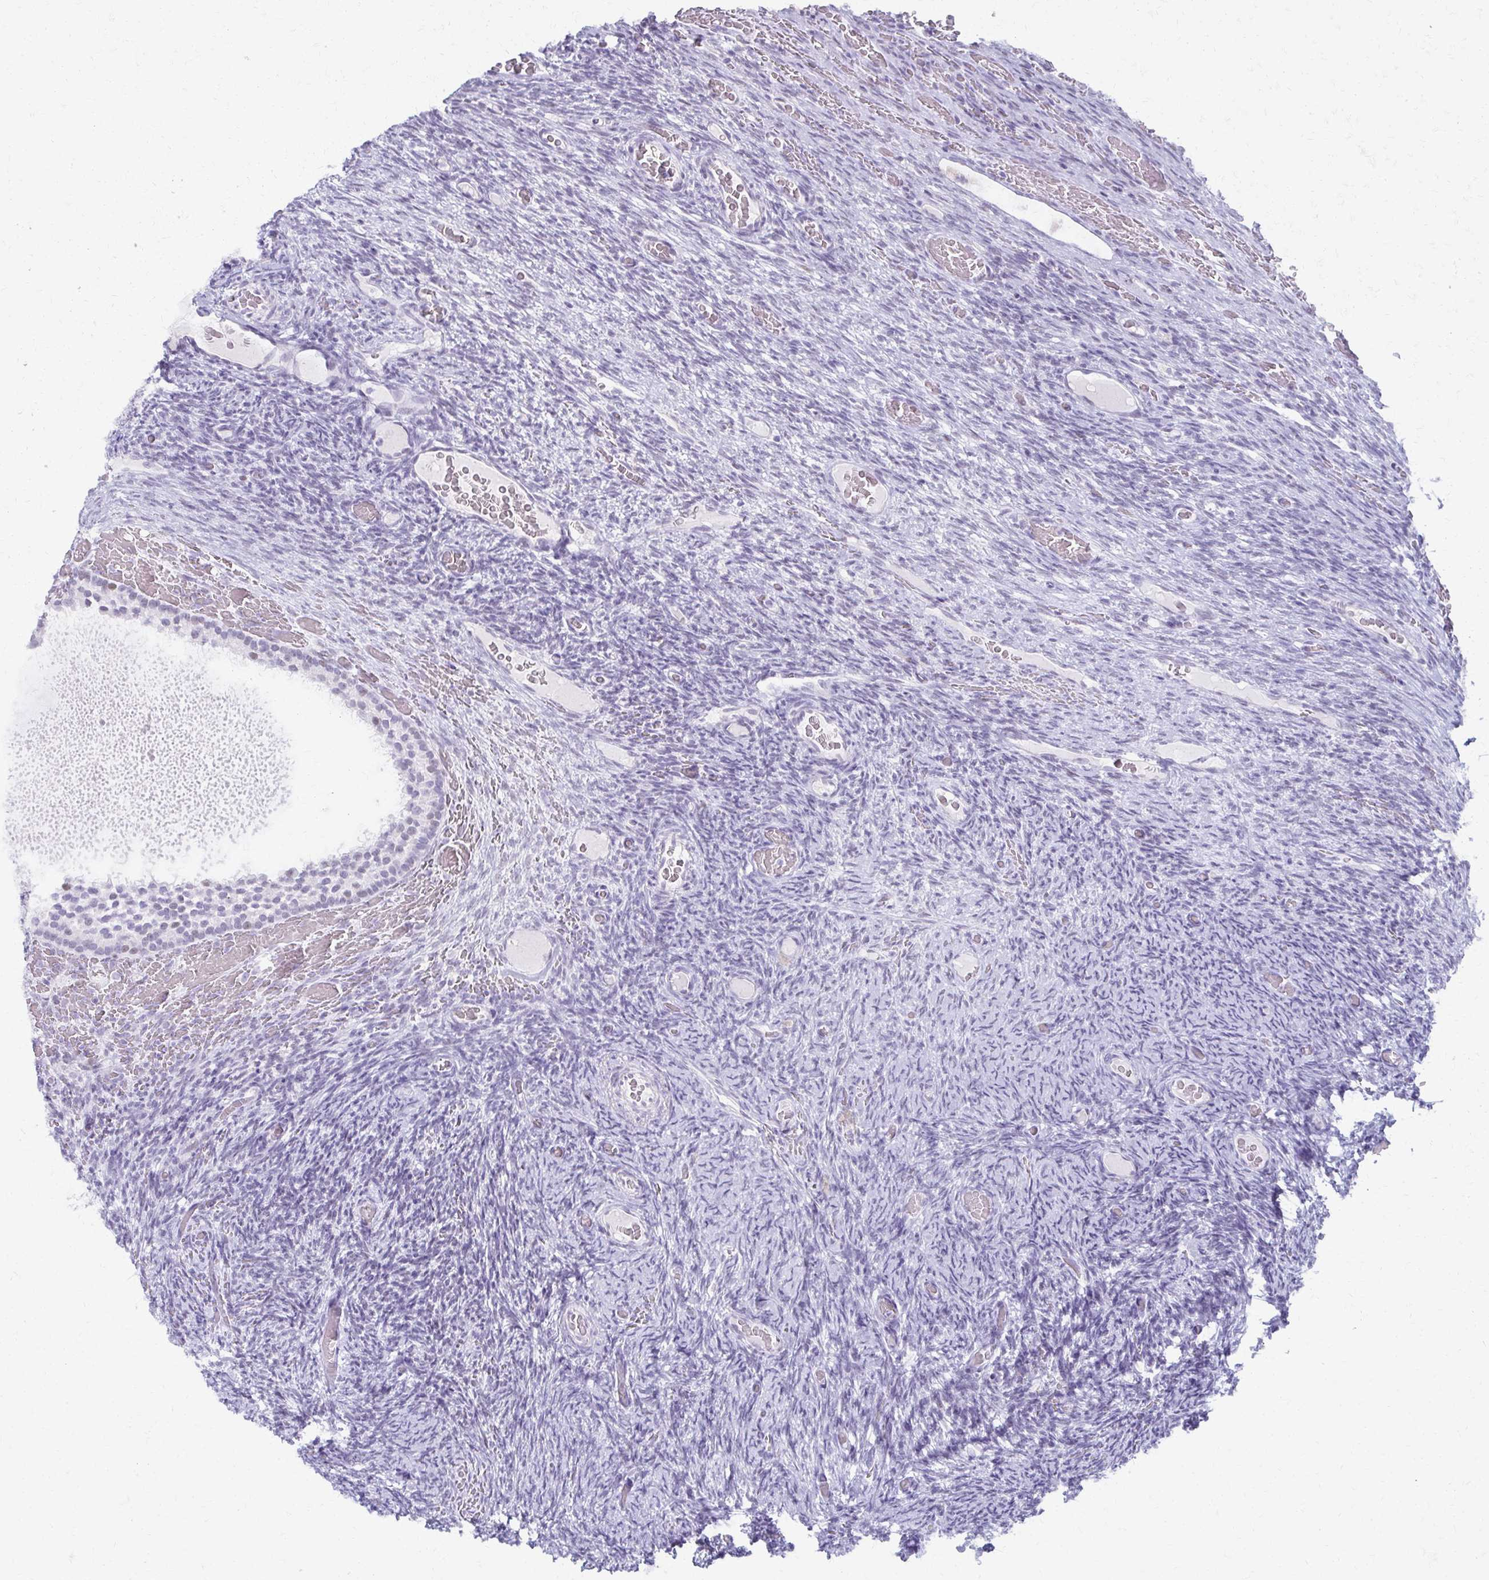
{"staining": {"intensity": "moderate", "quantity": "<25%", "location": "nuclear"}, "tissue": "ovary", "cell_type": "Follicle cells", "image_type": "normal", "snomed": [{"axis": "morphology", "description": "Normal tissue, NOS"}, {"axis": "topography", "description": "Ovary"}], "caption": "Protein analysis of benign ovary shows moderate nuclear expression in approximately <25% of follicle cells.", "gene": "MORC4", "patient": {"sex": "female", "age": 34}}